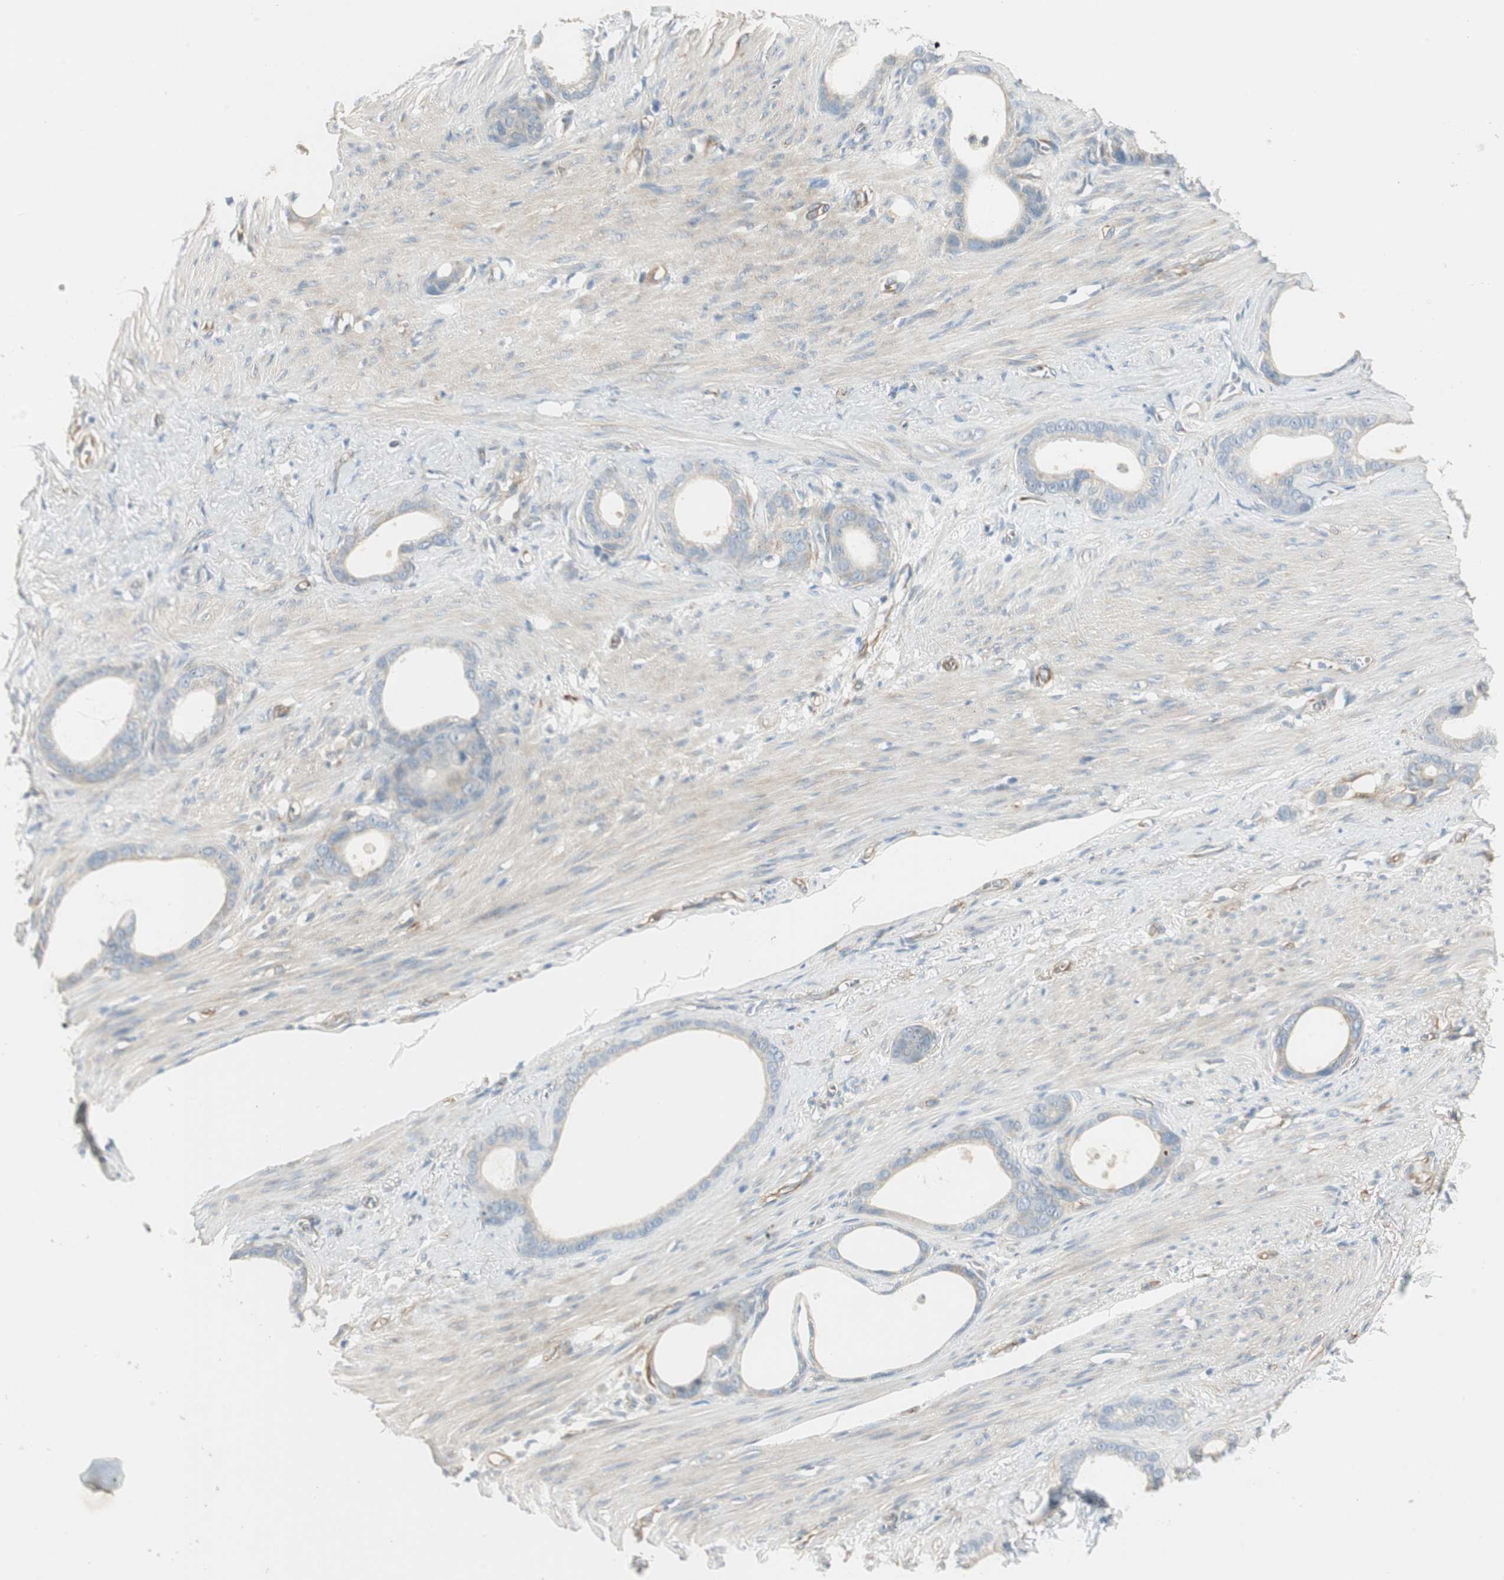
{"staining": {"intensity": "weak", "quantity": "<25%", "location": "cytoplasmic/membranous"}, "tissue": "stomach cancer", "cell_type": "Tumor cells", "image_type": "cancer", "snomed": [{"axis": "morphology", "description": "Adenocarcinoma, NOS"}, {"axis": "topography", "description": "Stomach"}], "caption": "IHC micrograph of neoplastic tissue: stomach cancer (adenocarcinoma) stained with DAB shows no significant protein expression in tumor cells.", "gene": "STON1-GTF2A1L", "patient": {"sex": "female", "age": 75}}